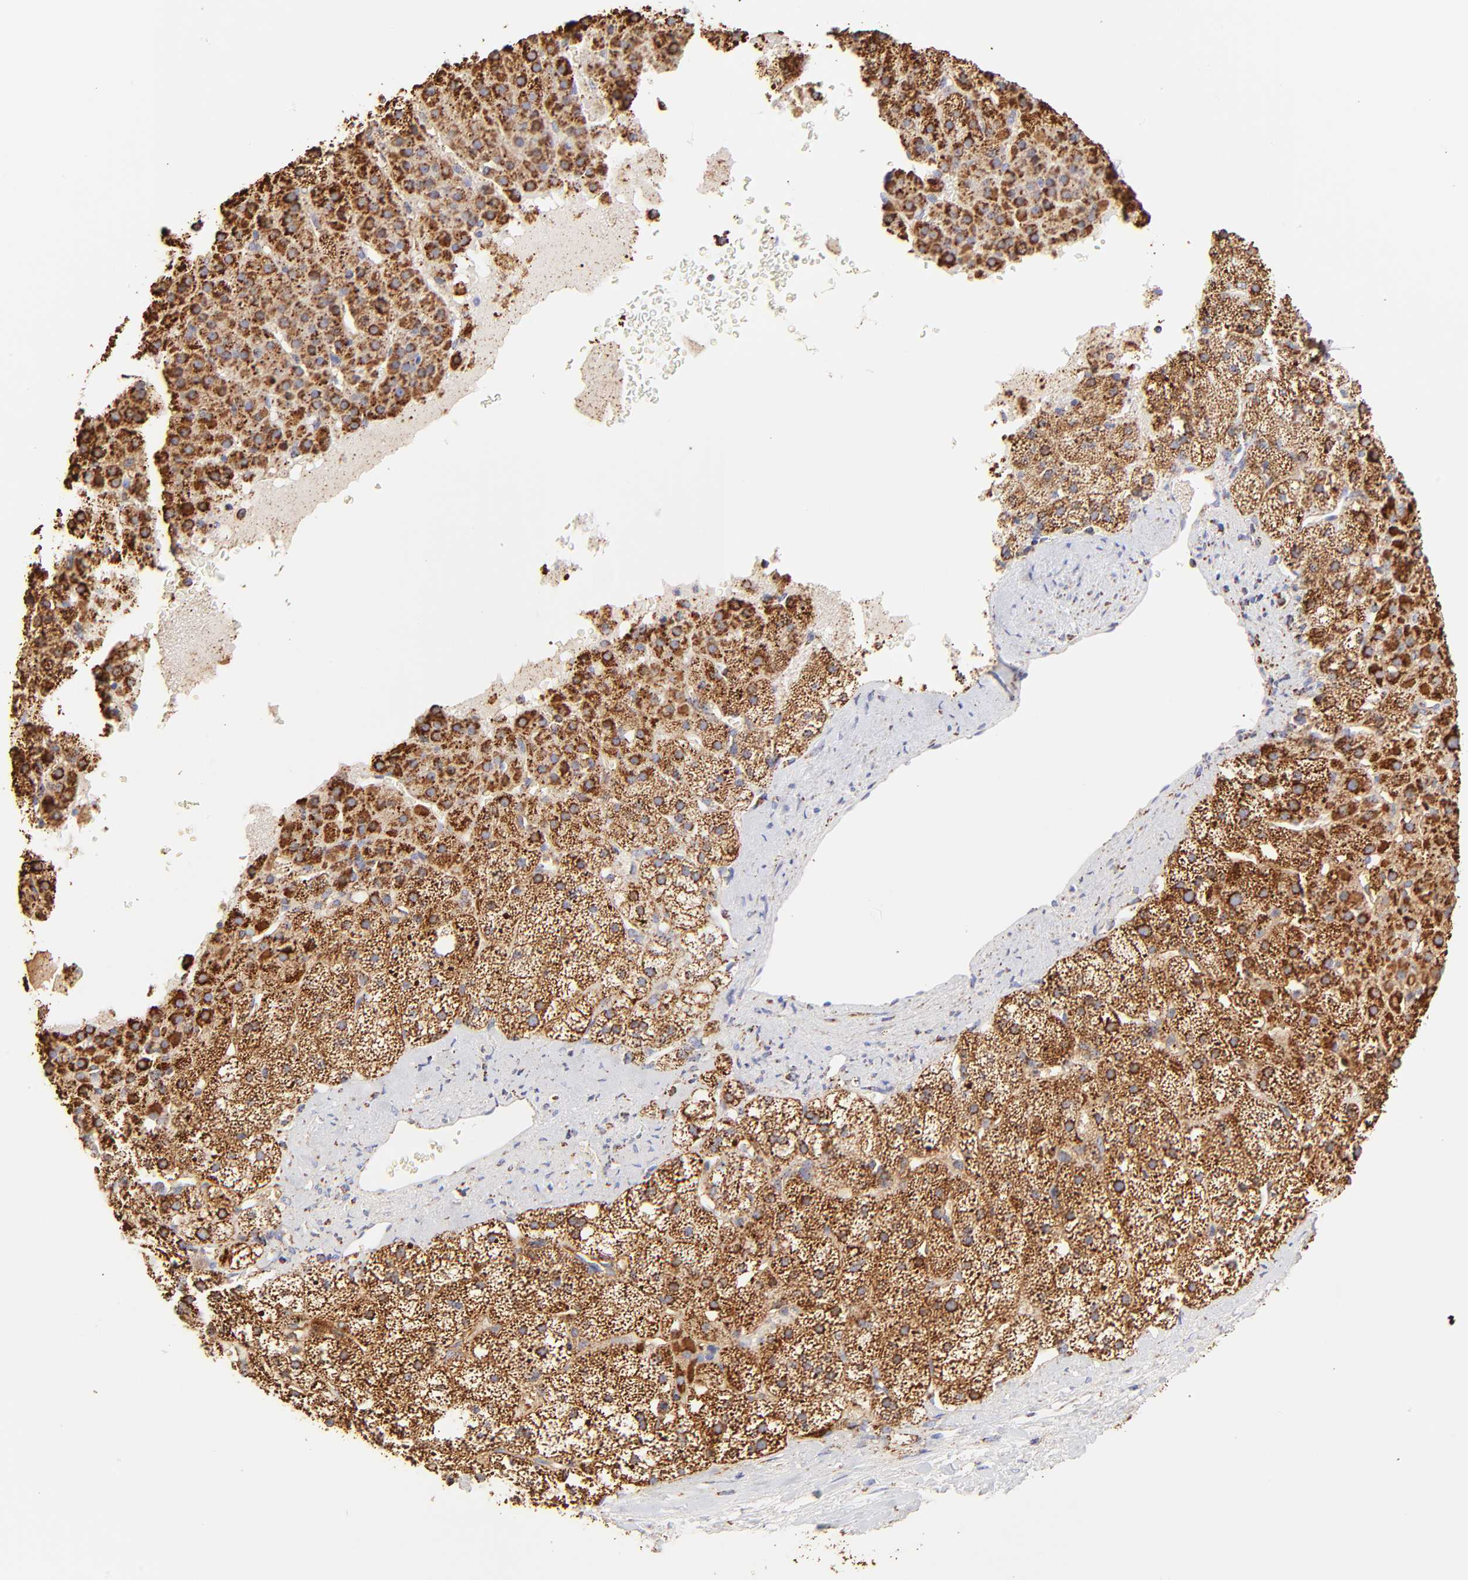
{"staining": {"intensity": "strong", "quantity": ">75%", "location": "cytoplasmic/membranous"}, "tissue": "adrenal gland", "cell_type": "Glandular cells", "image_type": "normal", "snomed": [{"axis": "morphology", "description": "Normal tissue, NOS"}, {"axis": "topography", "description": "Adrenal gland"}], "caption": "DAB (3,3'-diaminobenzidine) immunohistochemical staining of normal adrenal gland exhibits strong cytoplasmic/membranous protein staining in approximately >75% of glandular cells.", "gene": "ECH1", "patient": {"sex": "male", "age": 35}}